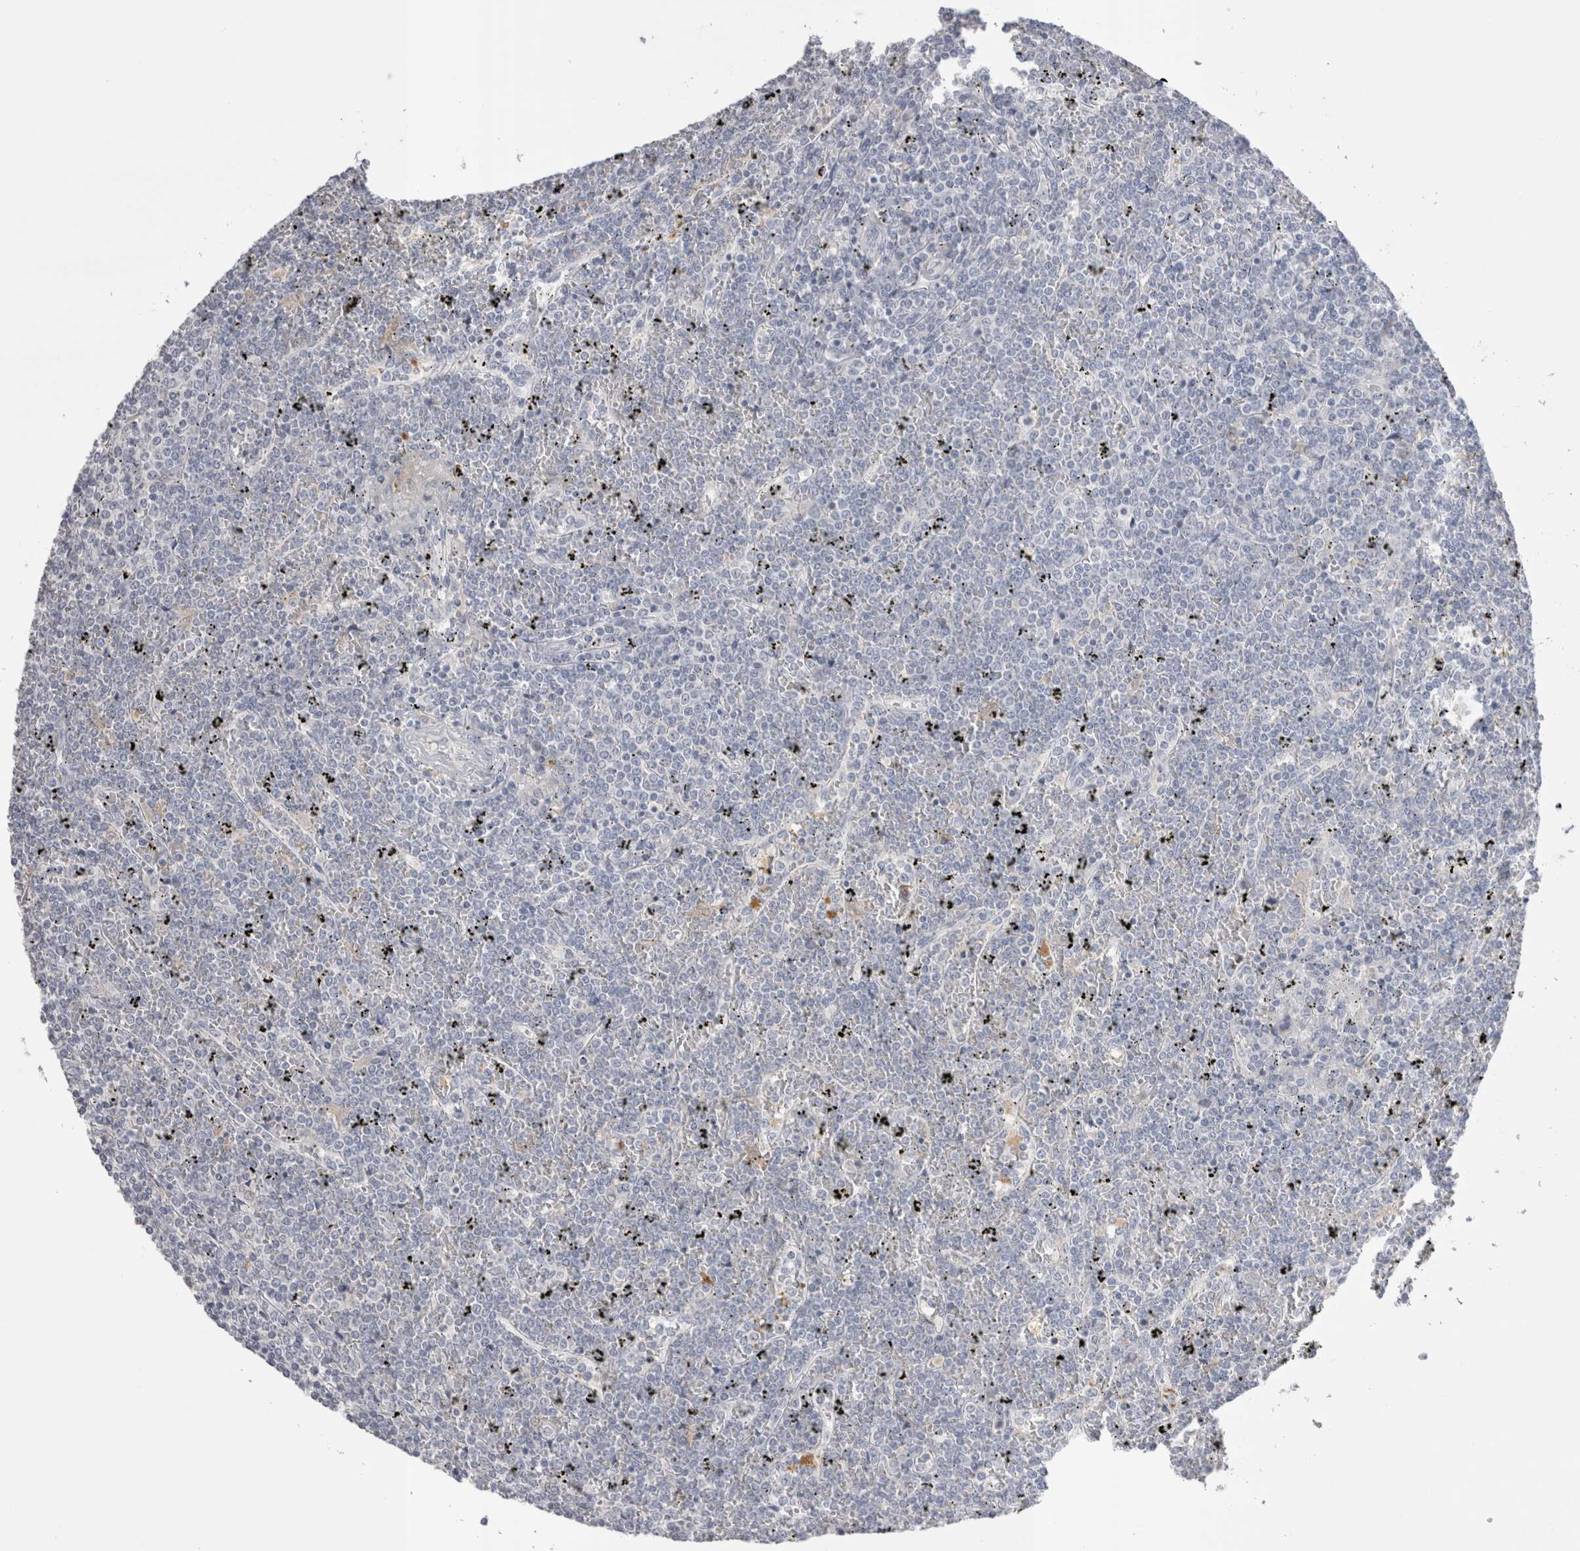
{"staining": {"intensity": "negative", "quantity": "none", "location": "none"}, "tissue": "lymphoma", "cell_type": "Tumor cells", "image_type": "cancer", "snomed": [{"axis": "morphology", "description": "Malignant lymphoma, non-Hodgkin's type, Low grade"}, {"axis": "topography", "description": "Spleen"}], "caption": "An IHC image of lymphoma is shown. There is no staining in tumor cells of lymphoma. (DAB immunohistochemistry (IHC) with hematoxylin counter stain).", "gene": "SUCNR1", "patient": {"sex": "female", "age": 19}}